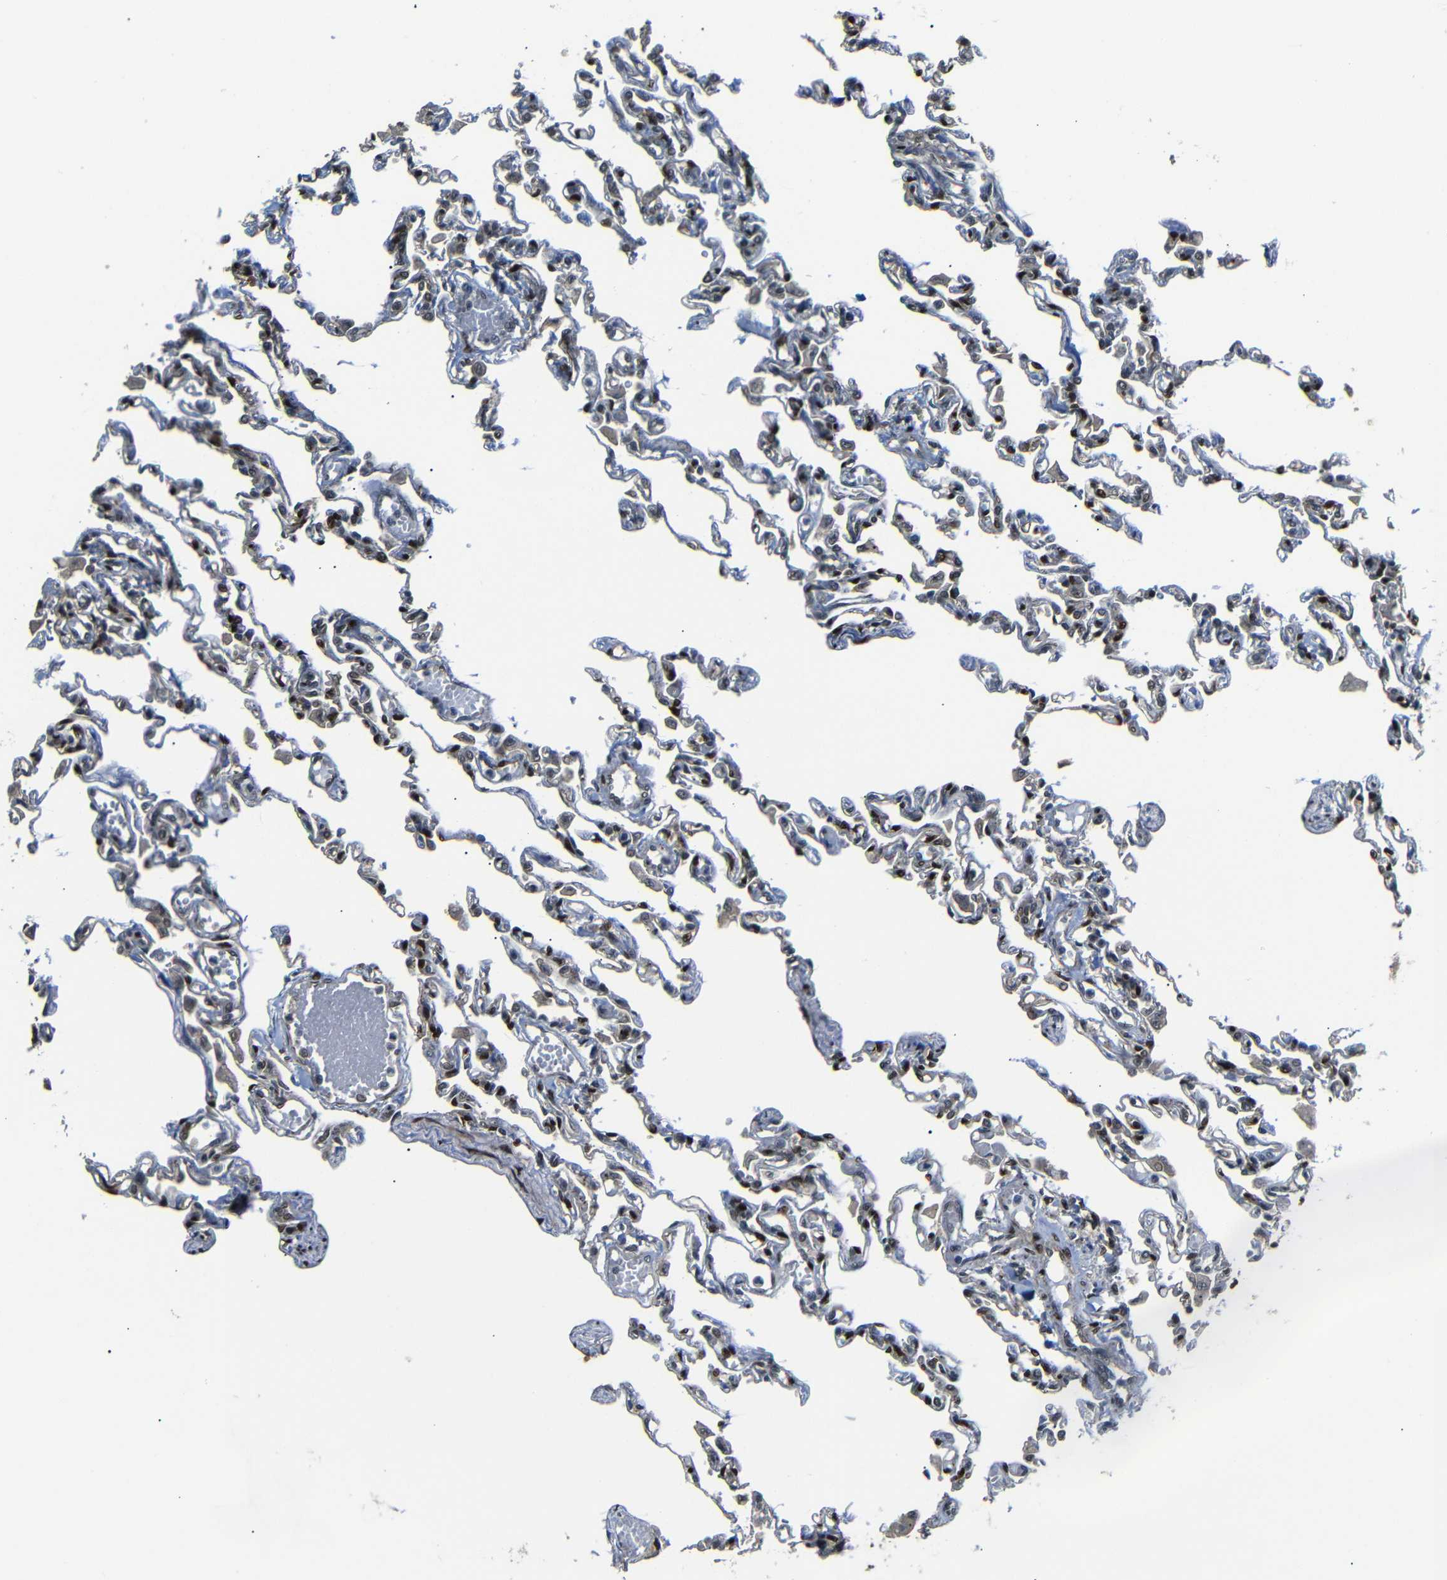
{"staining": {"intensity": "moderate", "quantity": ">75%", "location": "cytoplasmic/membranous,nuclear"}, "tissue": "lung", "cell_type": "Alveolar cells", "image_type": "normal", "snomed": [{"axis": "morphology", "description": "Normal tissue, NOS"}, {"axis": "topography", "description": "Lung"}], "caption": "Unremarkable lung reveals moderate cytoplasmic/membranous,nuclear expression in approximately >75% of alveolar cells, visualized by immunohistochemistry. (DAB (3,3'-diaminobenzidine) IHC, brown staining for protein, blue staining for nuclei).", "gene": "TBX2", "patient": {"sex": "male", "age": 21}}